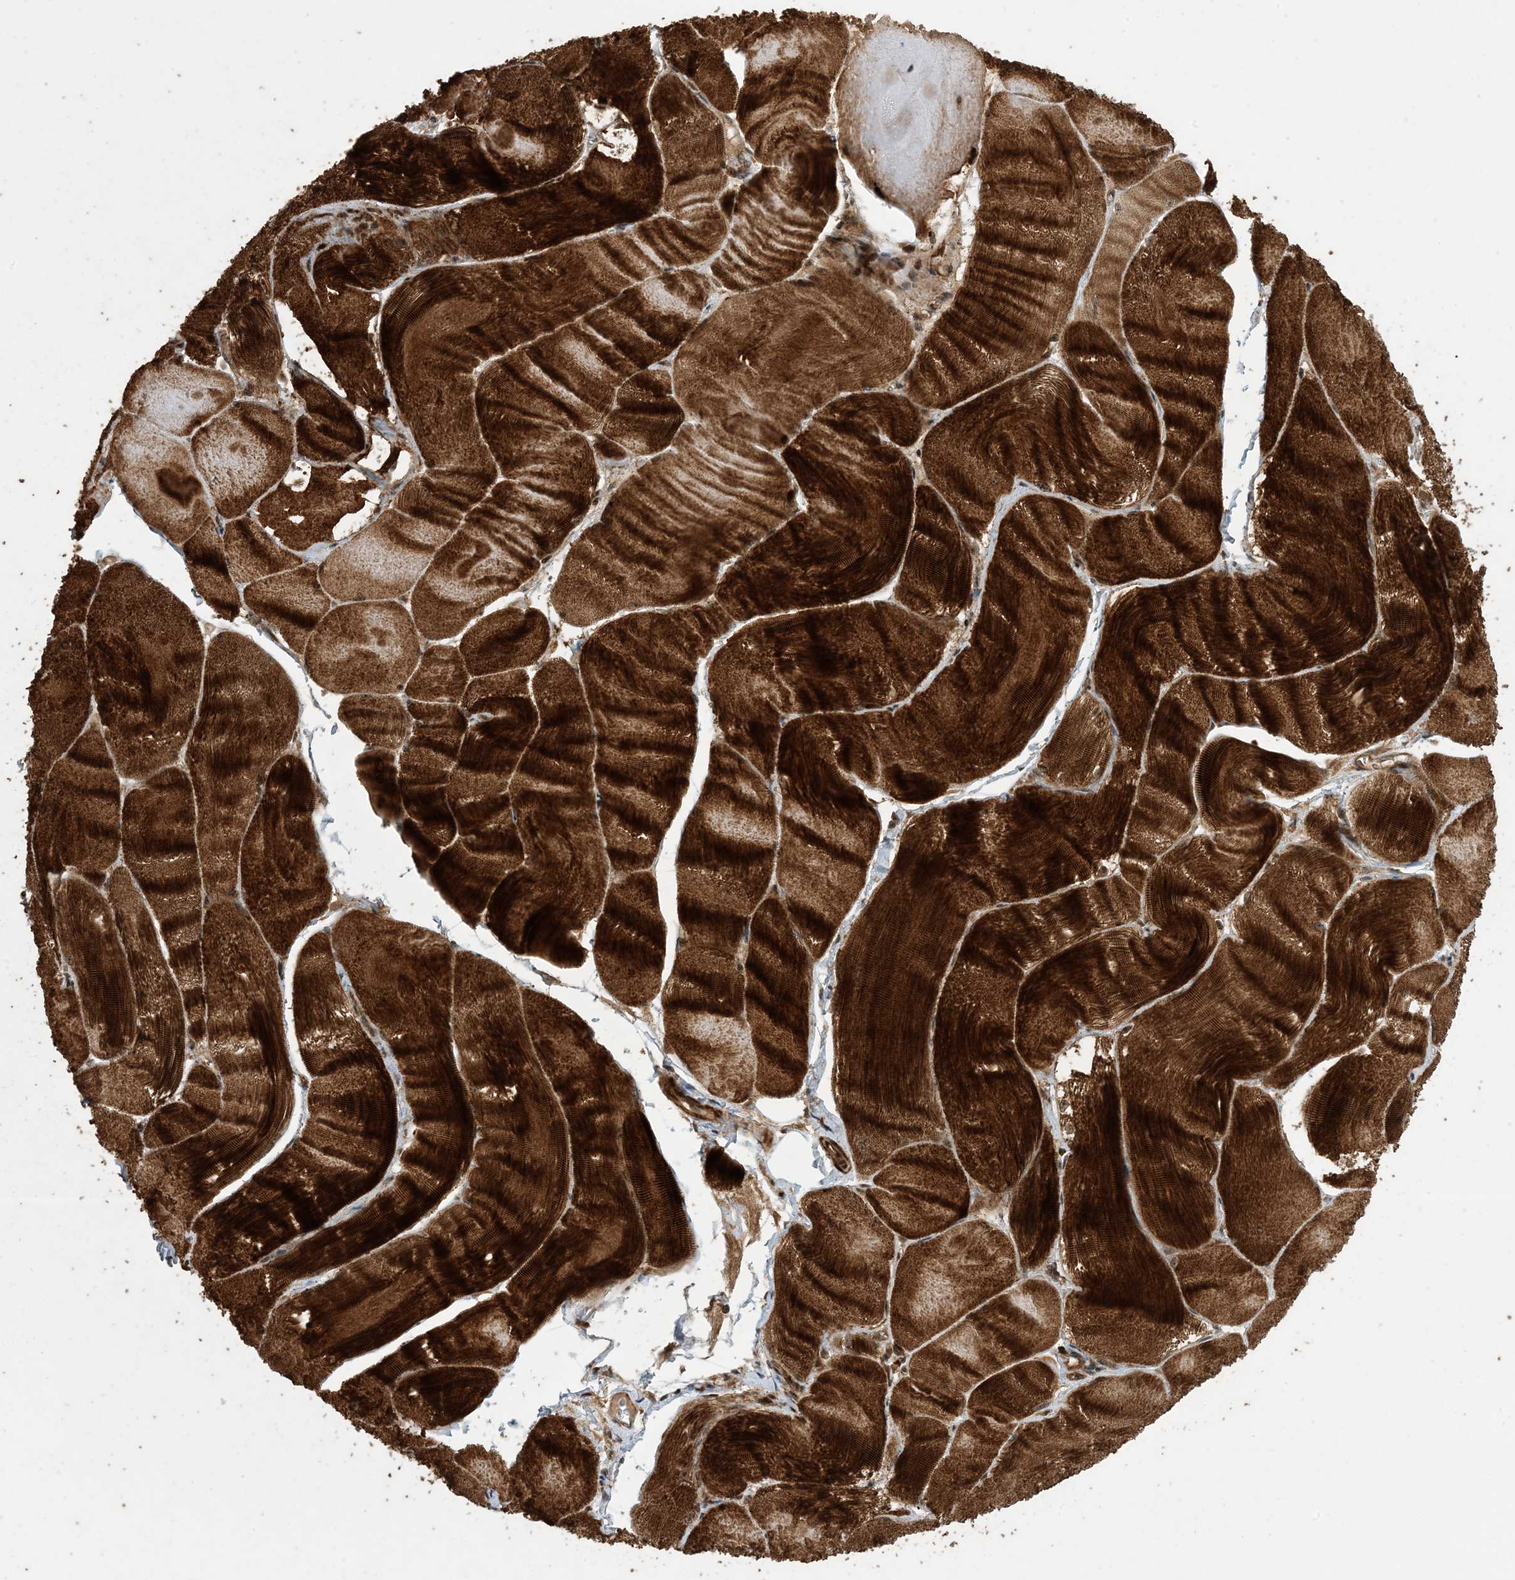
{"staining": {"intensity": "strong", "quantity": ">75%", "location": "cytoplasmic/membranous"}, "tissue": "skeletal muscle", "cell_type": "Myocytes", "image_type": "normal", "snomed": [{"axis": "morphology", "description": "Normal tissue, NOS"}, {"axis": "morphology", "description": "Basal cell carcinoma"}, {"axis": "topography", "description": "Skeletal muscle"}], "caption": "Immunohistochemistry (IHC) micrograph of unremarkable skeletal muscle stained for a protein (brown), which displays high levels of strong cytoplasmic/membranous positivity in approximately >75% of myocytes.", "gene": "ZNF511", "patient": {"sex": "female", "age": 64}}